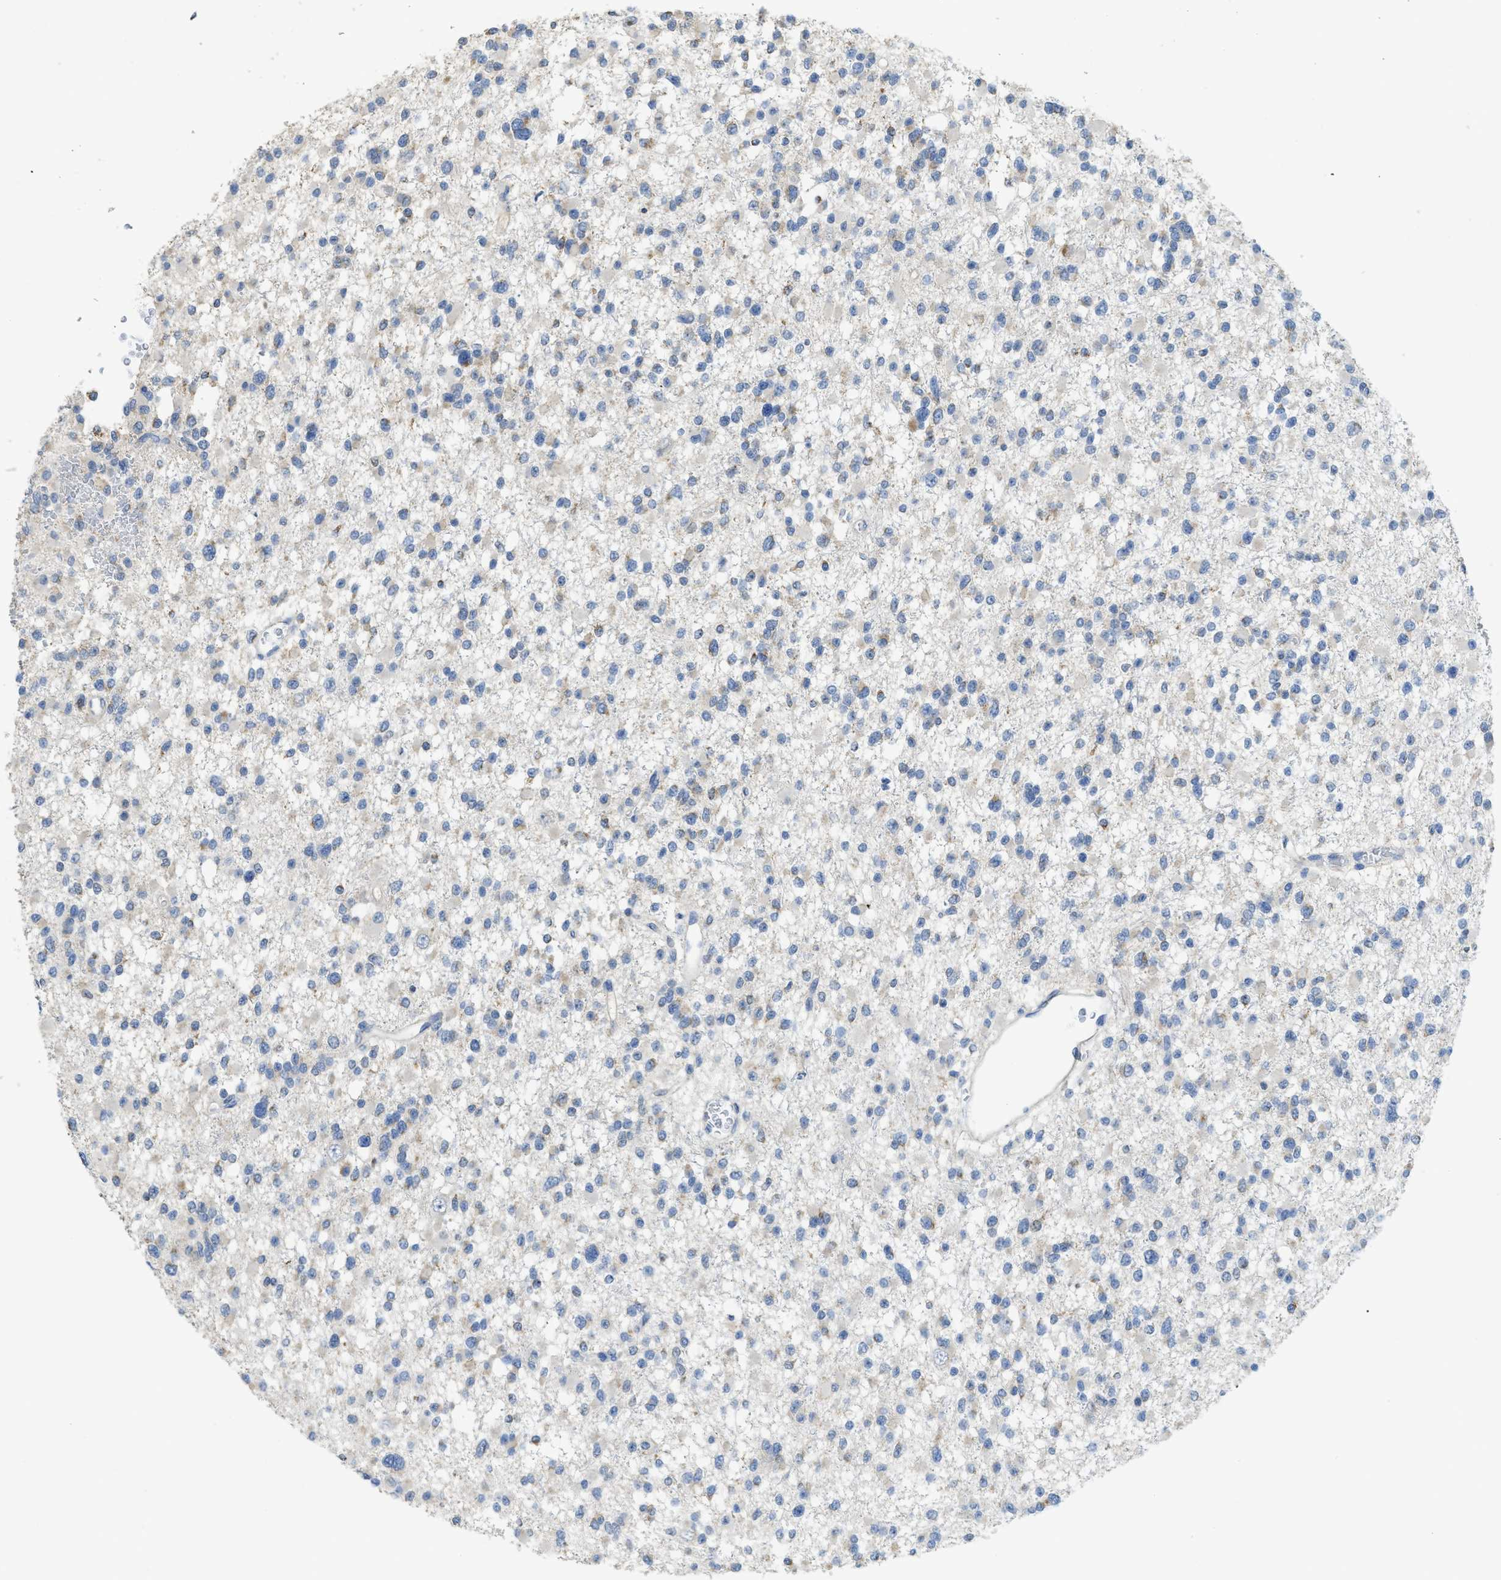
{"staining": {"intensity": "weak", "quantity": "<25%", "location": "cytoplasmic/membranous"}, "tissue": "glioma", "cell_type": "Tumor cells", "image_type": "cancer", "snomed": [{"axis": "morphology", "description": "Glioma, malignant, Low grade"}, {"axis": "topography", "description": "Brain"}], "caption": "Tumor cells are negative for protein expression in human glioma.", "gene": "SFXN2", "patient": {"sex": "female", "age": 22}}